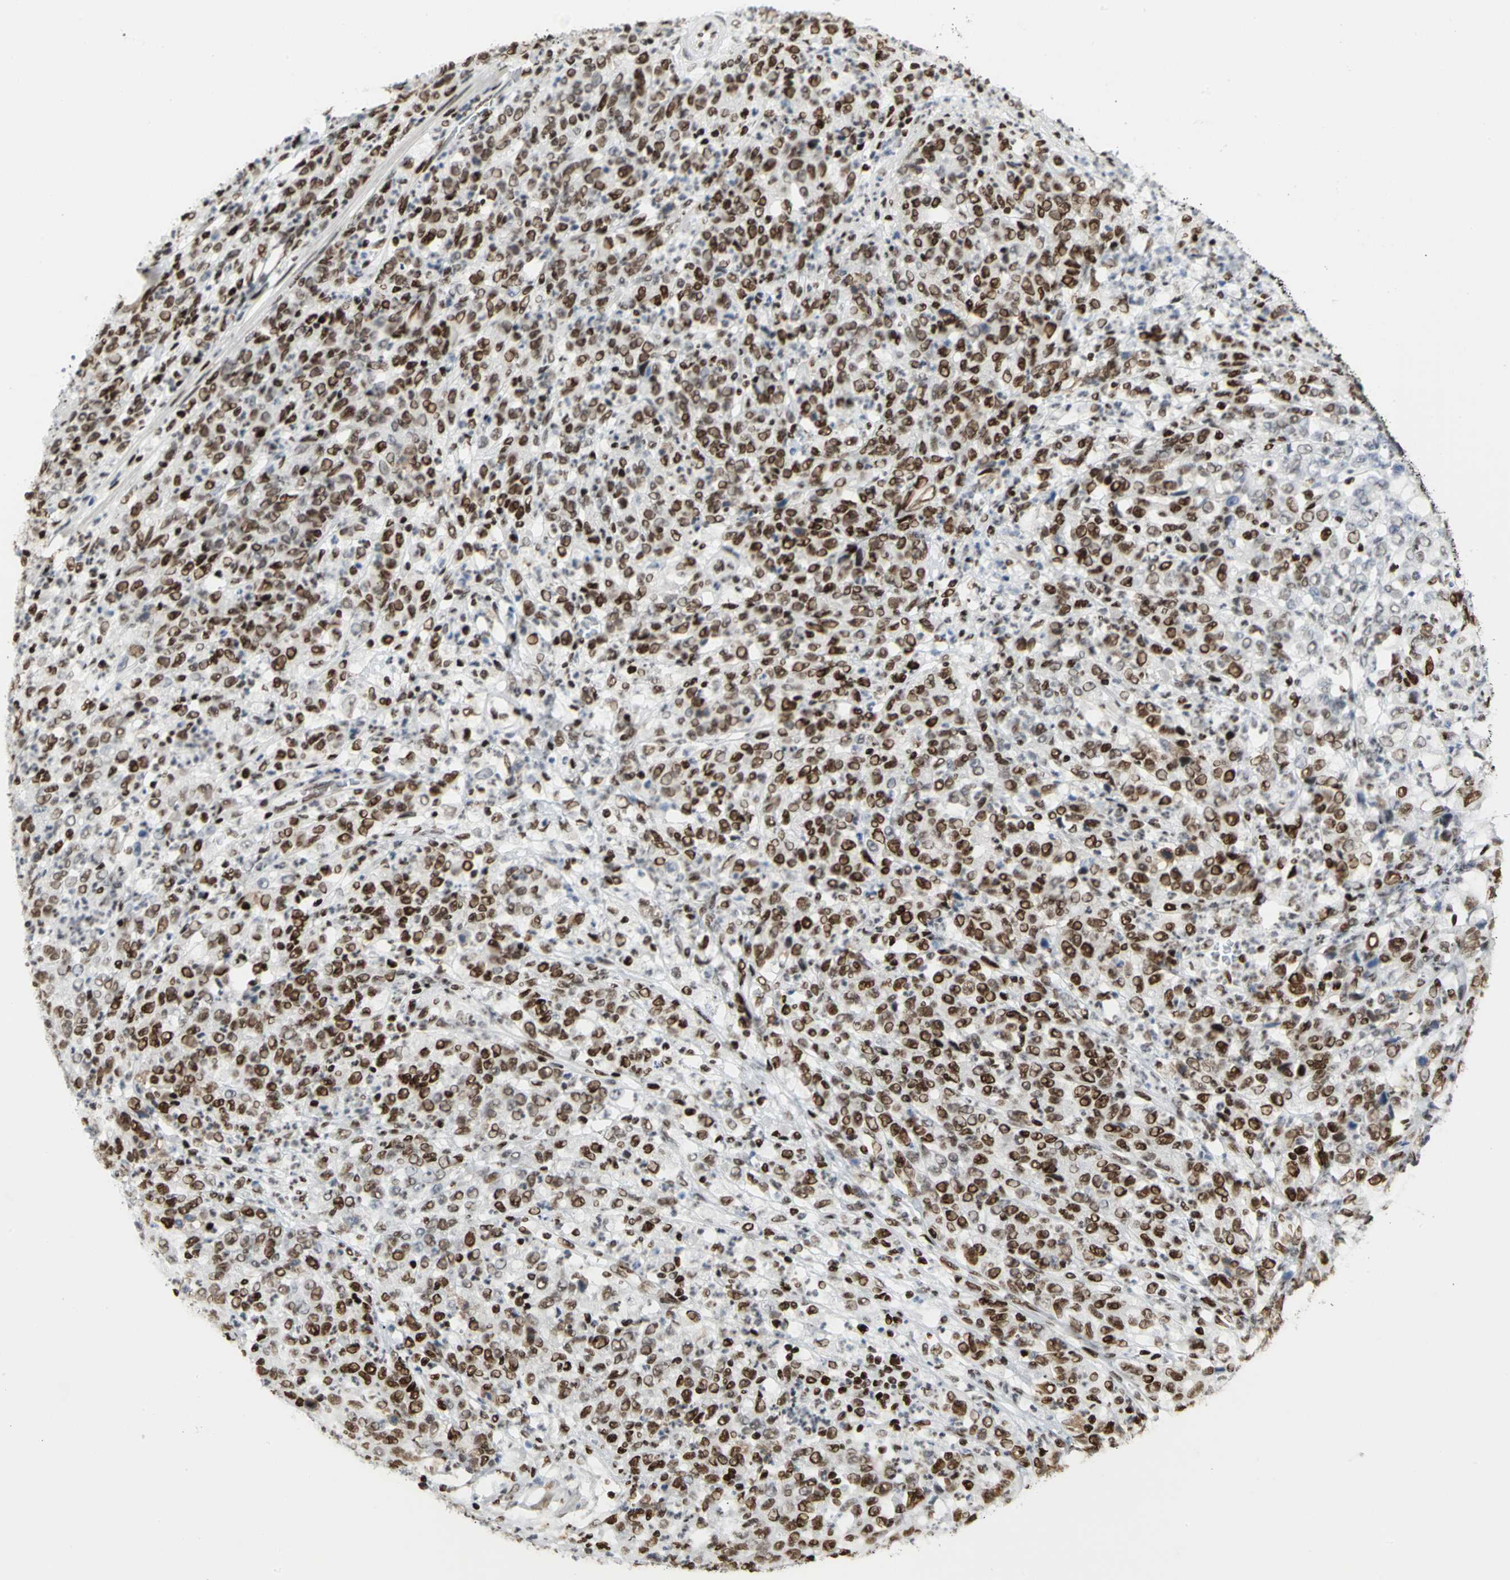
{"staining": {"intensity": "strong", "quantity": ">75%", "location": "nuclear"}, "tissue": "stomach cancer", "cell_type": "Tumor cells", "image_type": "cancer", "snomed": [{"axis": "morphology", "description": "Adenocarcinoma, NOS"}, {"axis": "topography", "description": "Stomach, lower"}], "caption": "This micrograph shows immunohistochemistry staining of stomach cancer (adenocarcinoma), with high strong nuclear expression in about >75% of tumor cells.", "gene": "HNRNPD", "patient": {"sex": "female", "age": 71}}